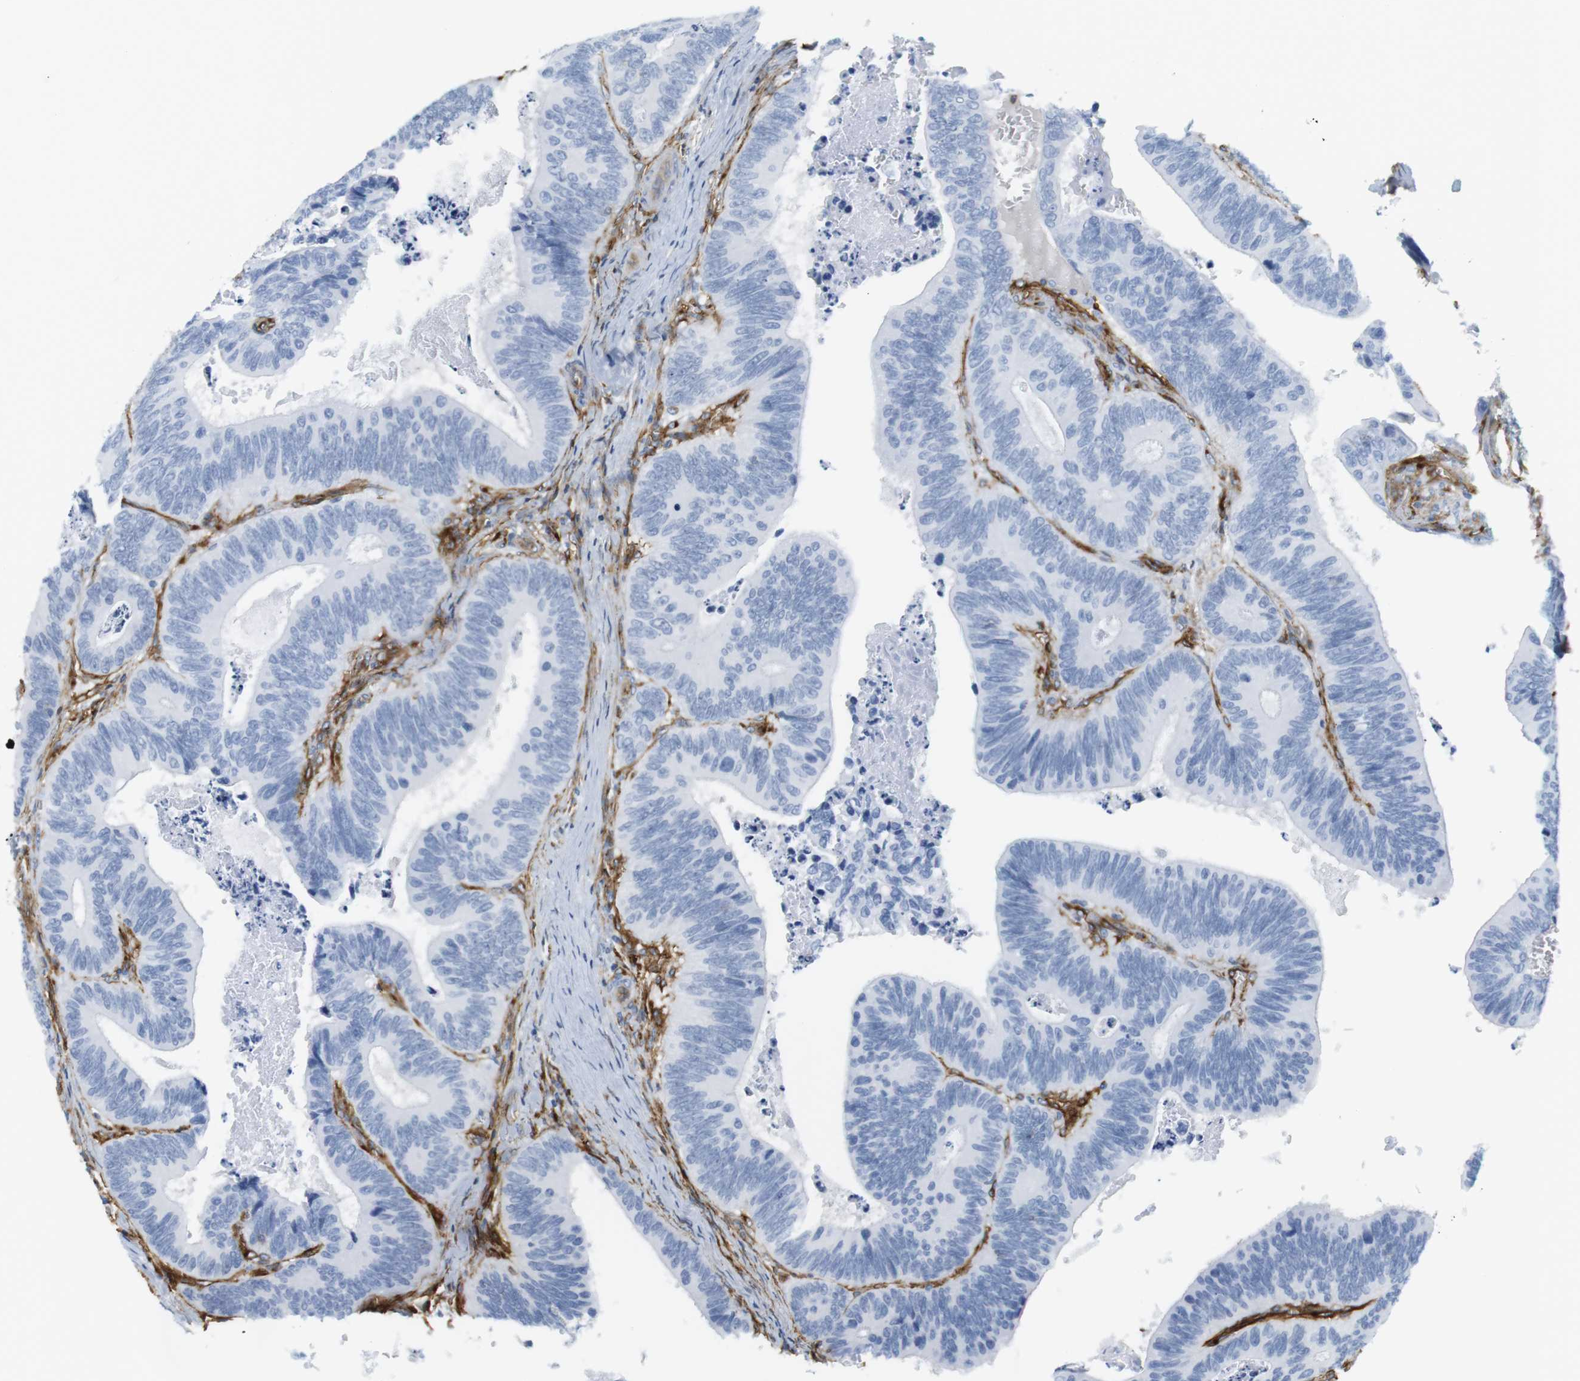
{"staining": {"intensity": "negative", "quantity": "none", "location": "none"}, "tissue": "colorectal cancer", "cell_type": "Tumor cells", "image_type": "cancer", "snomed": [{"axis": "morphology", "description": "Inflammation, NOS"}, {"axis": "morphology", "description": "Adenocarcinoma, NOS"}, {"axis": "topography", "description": "Colon"}], "caption": "DAB immunohistochemical staining of human adenocarcinoma (colorectal) exhibits no significant staining in tumor cells.", "gene": "F2R", "patient": {"sex": "male", "age": 72}}